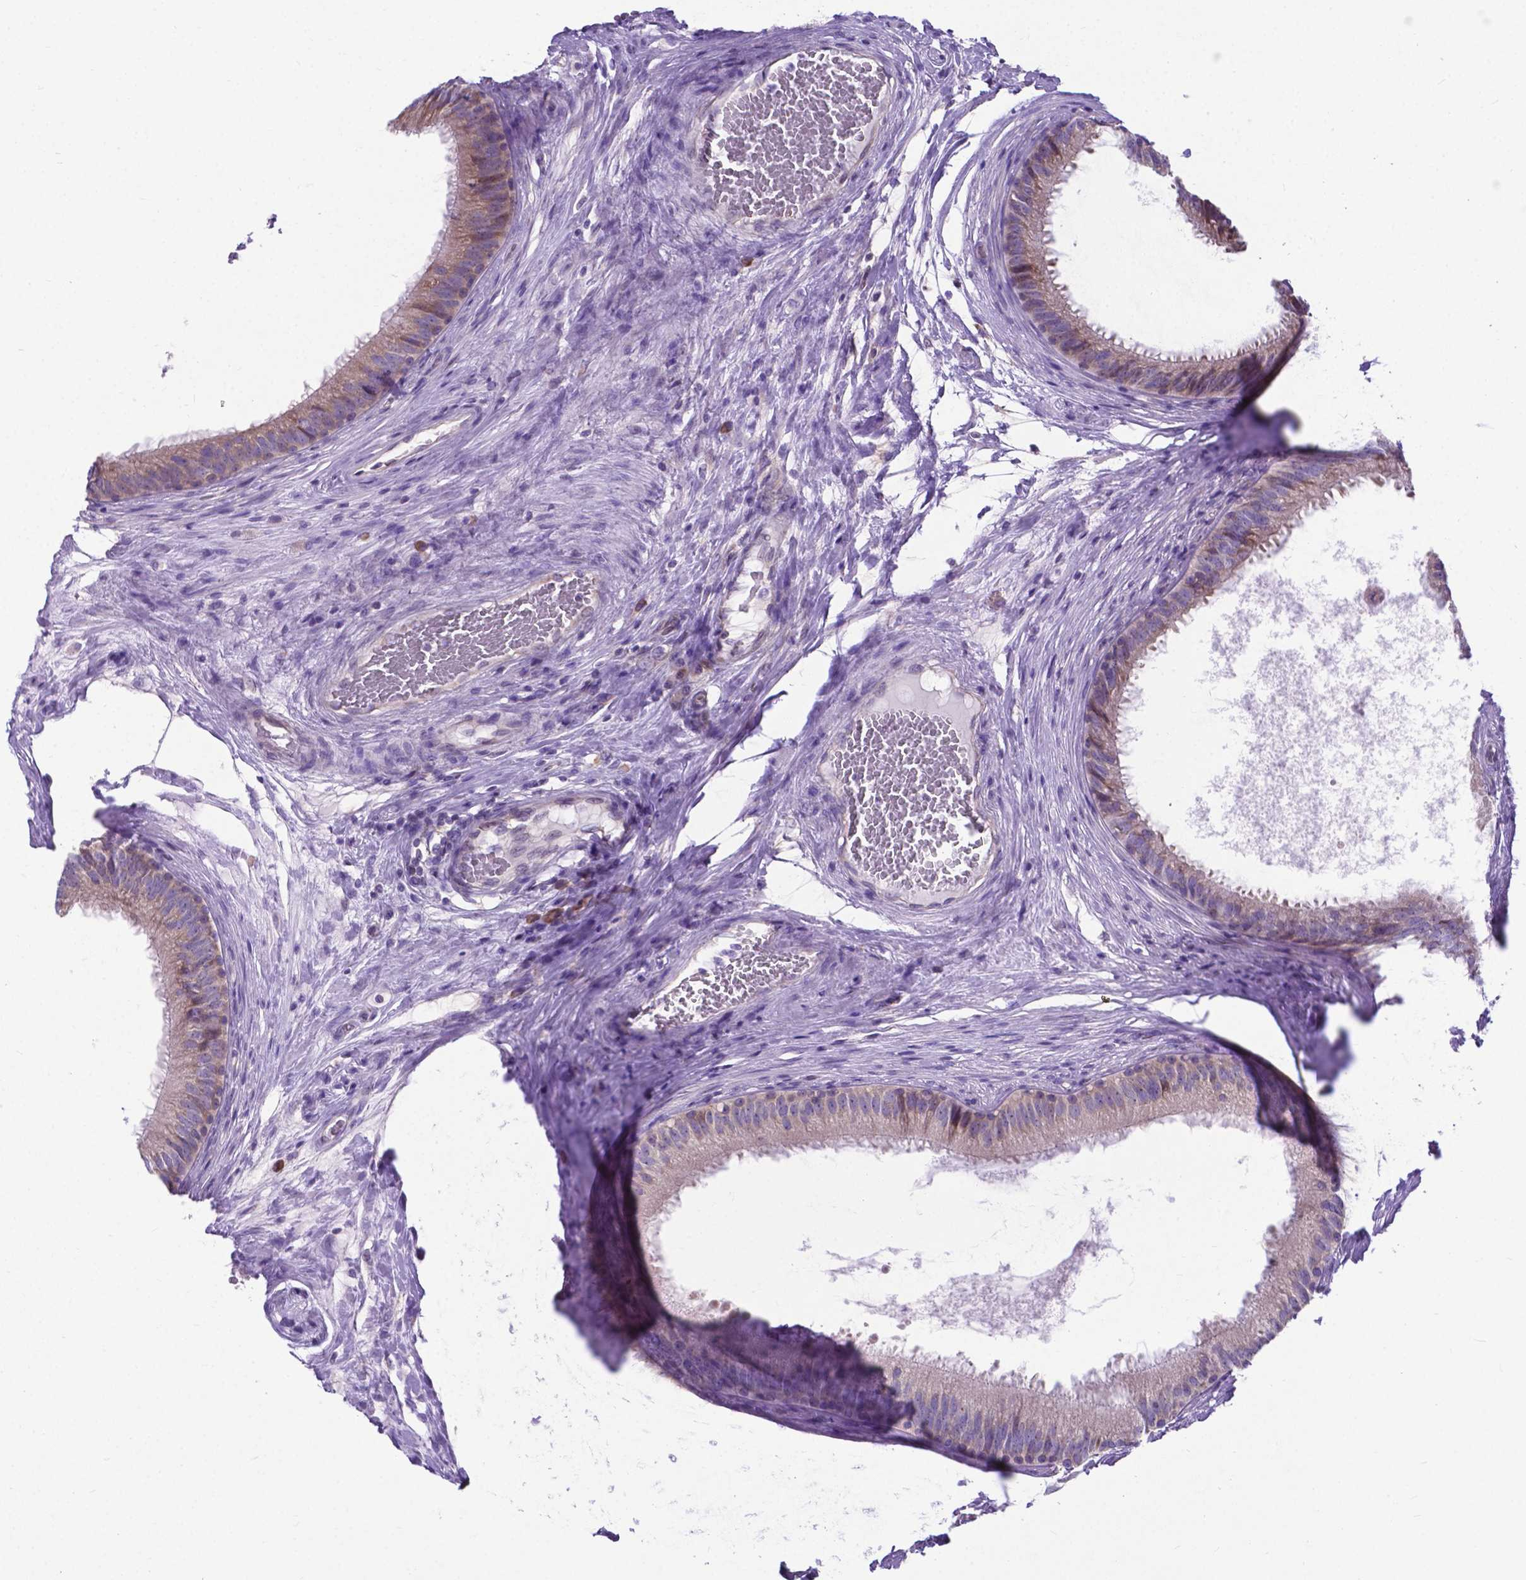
{"staining": {"intensity": "weak", "quantity": "25%-75%", "location": "cytoplasmic/membranous"}, "tissue": "epididymis", "cell_type": "Glandular cells", "image_type": "normal", "snomed": [{"axis": "morphology", "description": "Normal tissue, NOS"}, {"axis": "topography", "description": "Epididymis"}], "caption": "Protein expression analysis of benign epididymis shows weak cytoplasmic/membranous staining in approximately 25%-75% of glandular cells. (DAB IHC, brown staining for protein, blue staining for nuclei).", "gene": "RPL6", "patient": {"sex": "male", "age": 59}}